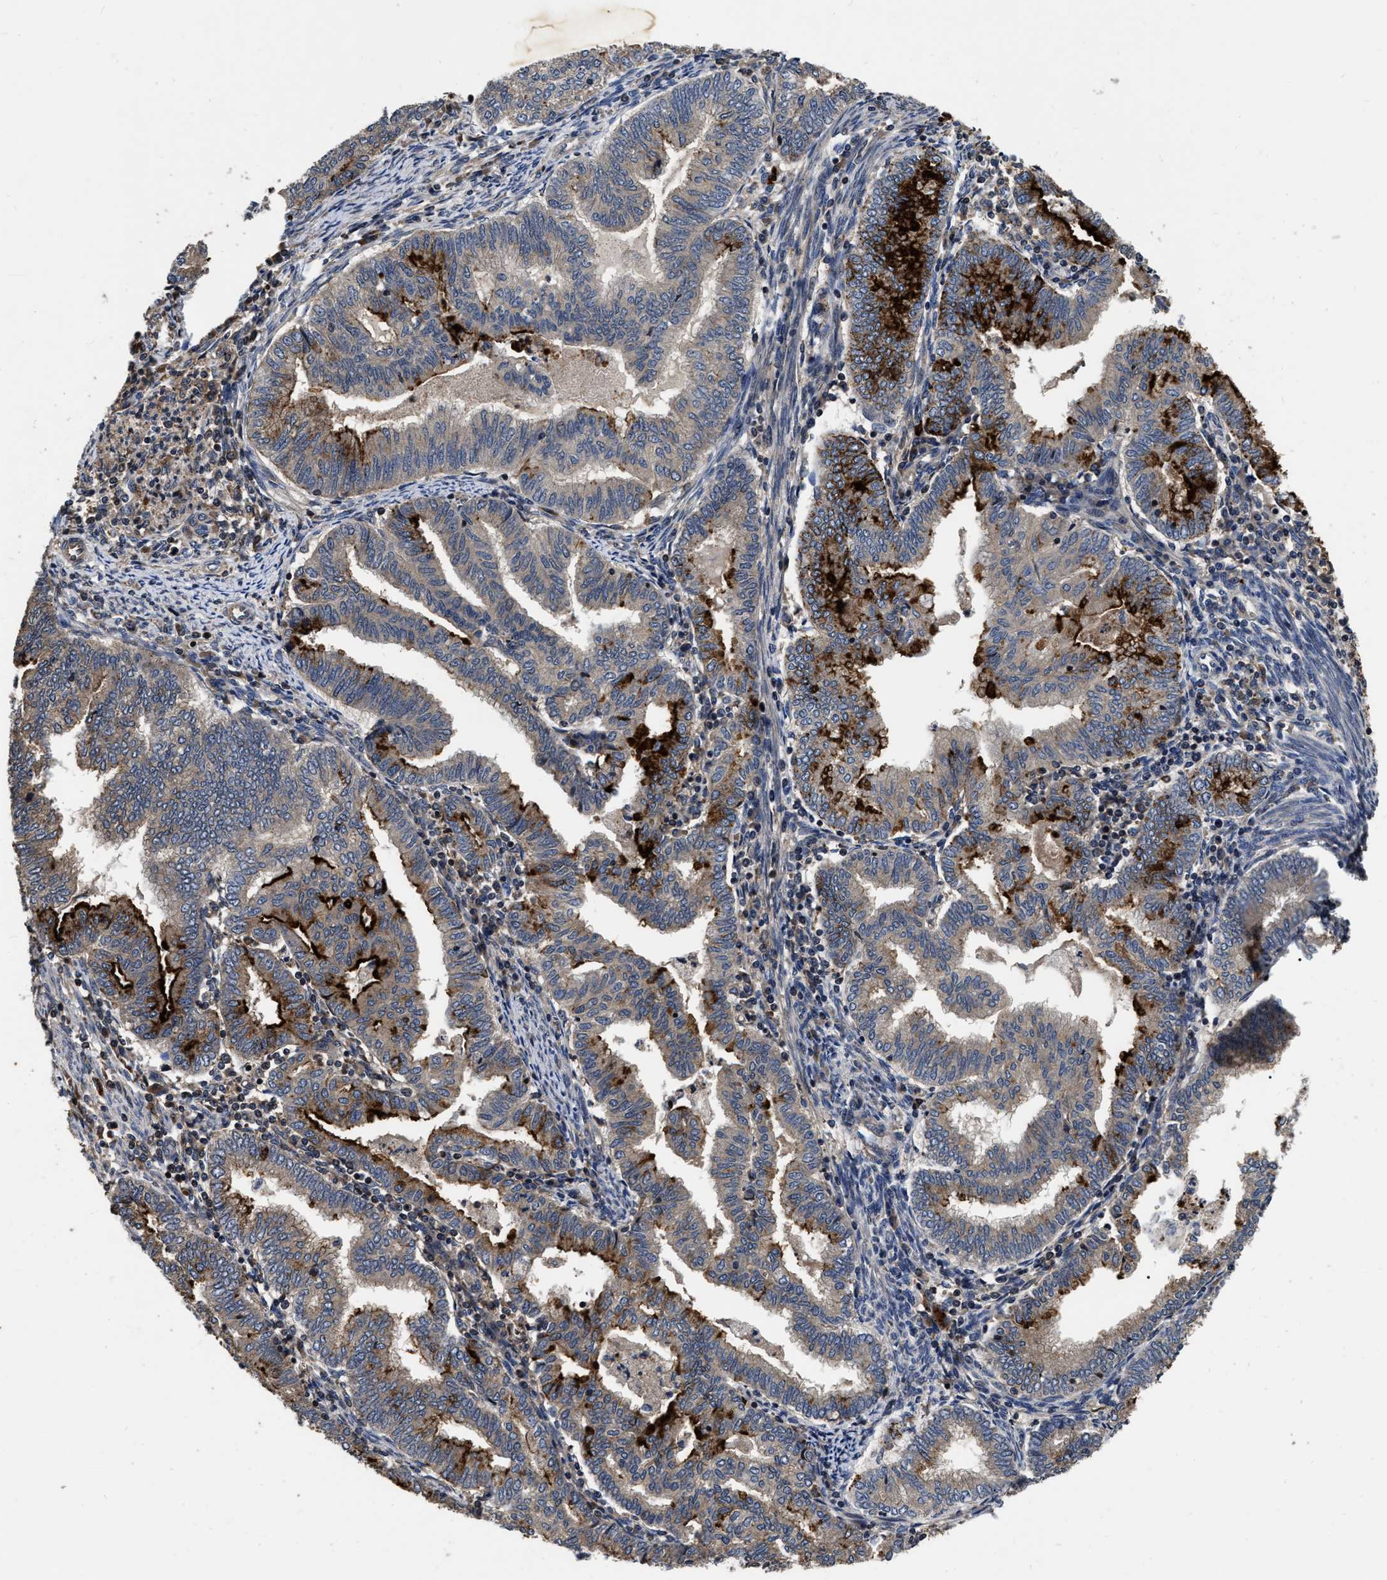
{"staining": {"intensity": "strong", "quantity": "<25%", "location": "cytoplasmic/membranous"}, "tissue": "endometrial cancer", "cell_type": "Tumor cells", "image_type": "cancer", "snomed": [{"axis": "morphology", "description": "Polyp, NOS"}, {"axis": "morphology", "description": "Adenocarcinoma, NOS"}, {"axis": "morphology", "description": "Adenoma, NOS"}, {"axis": "topography", "description": "Endometrium"}], "caption": "A high-resolution photomicrograph shows immunohistochemistry staining of endometrial adenoma, which demonstrates strong cytoplasmic/membranous staining in about <25% of tumor cells. (Brightfield microscopy of DAB IHC at high magnification).", "gene": "ABCG8", "patient": {"sex": "female", "age": 79}}